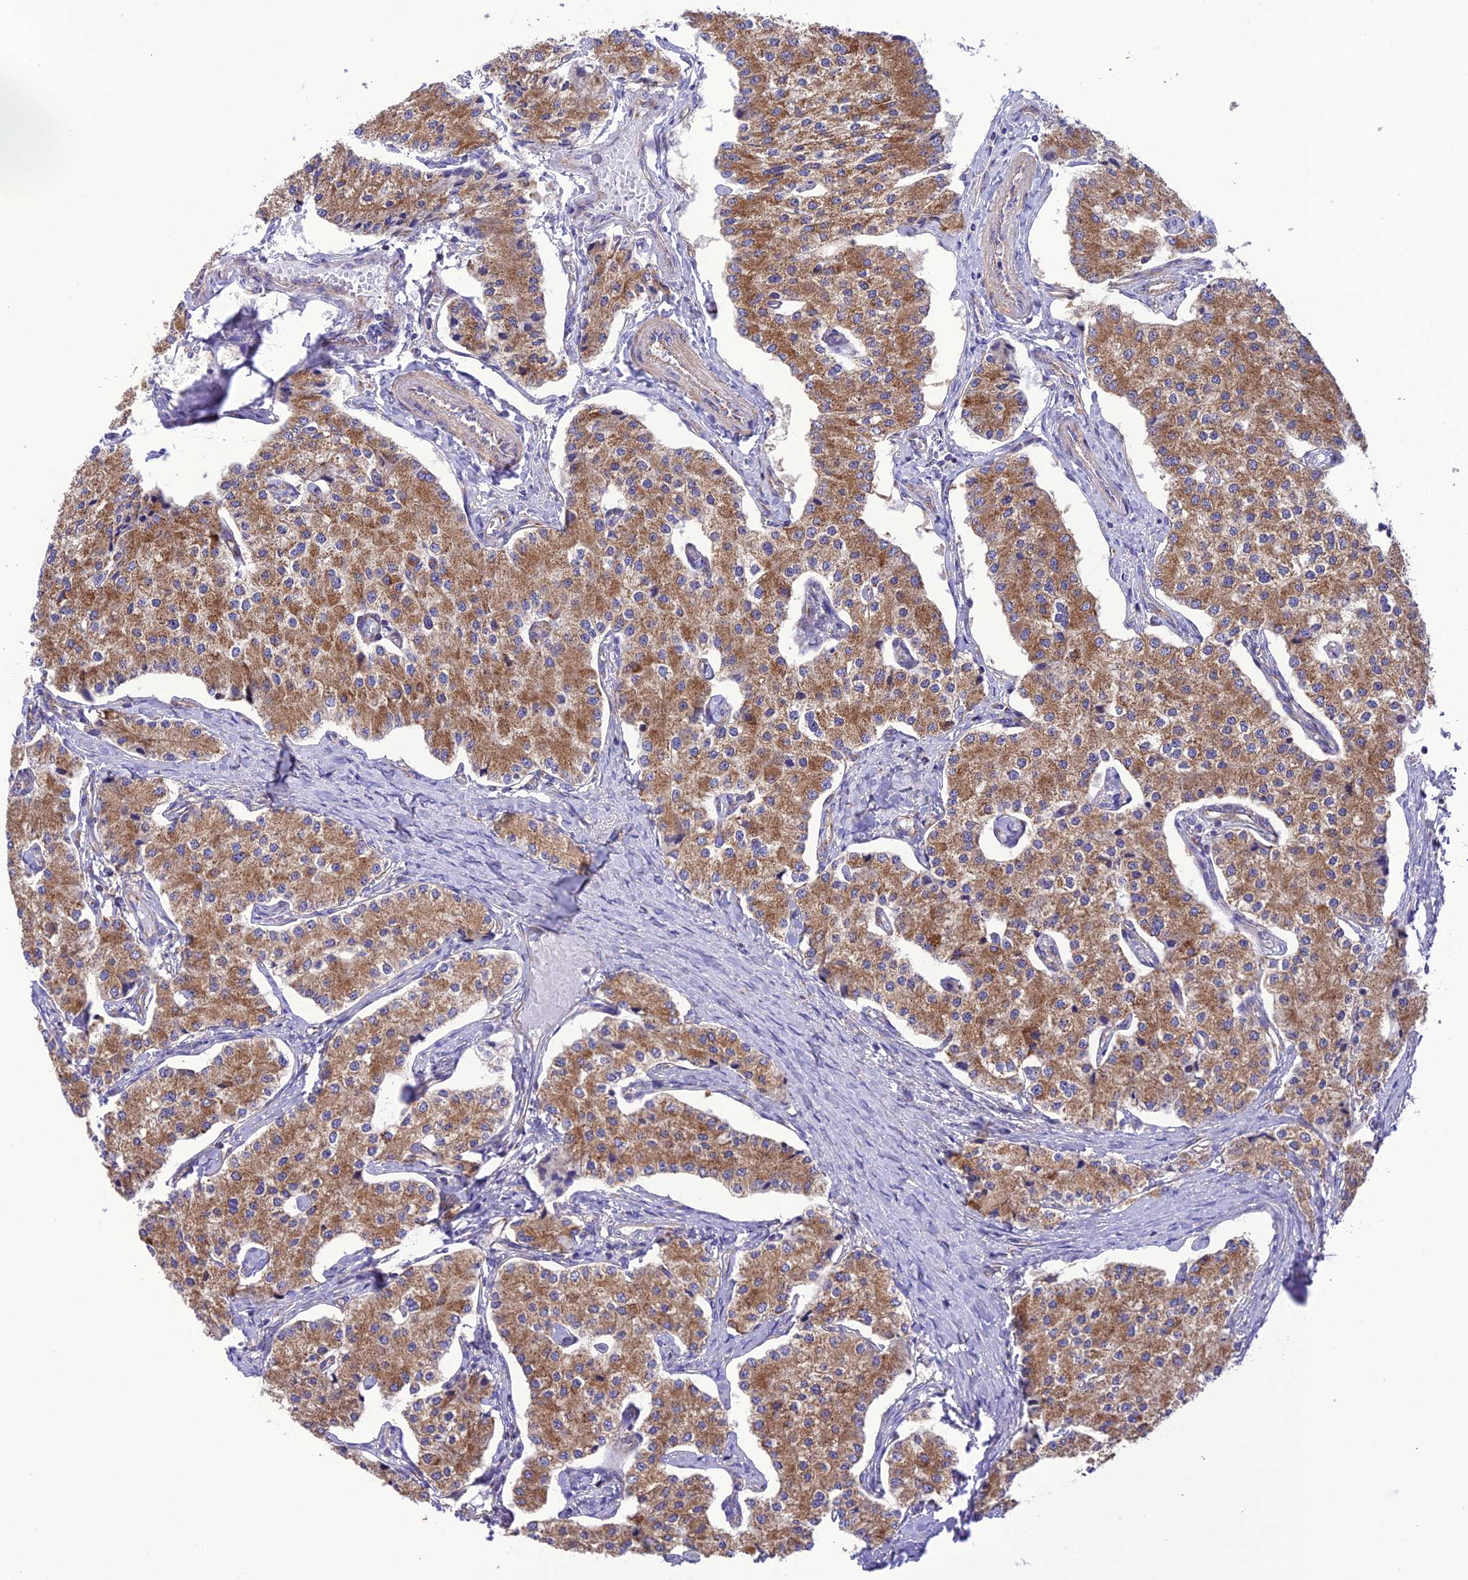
{"staining": {"intensity": "moderate", "quantity": ">75%", "location": "cytoplasmic/membranous"}, "tissue": "carcinoid", "cell_type": "Tumor cells", "image_type": "cancer", "snomed": [{"axis": "morphology", "description": "Carcinoid, malignant, NOS"}, {"axis": "topography", "description": "Colon"}], "caption": "Carcinoid stained for a protein (brown) shows moderate cytoplasmic/membranous positive staining in about >75% of tumor cells.", "gene": "MAP3K12", "patient": {"sex": "female", "age": 52}}